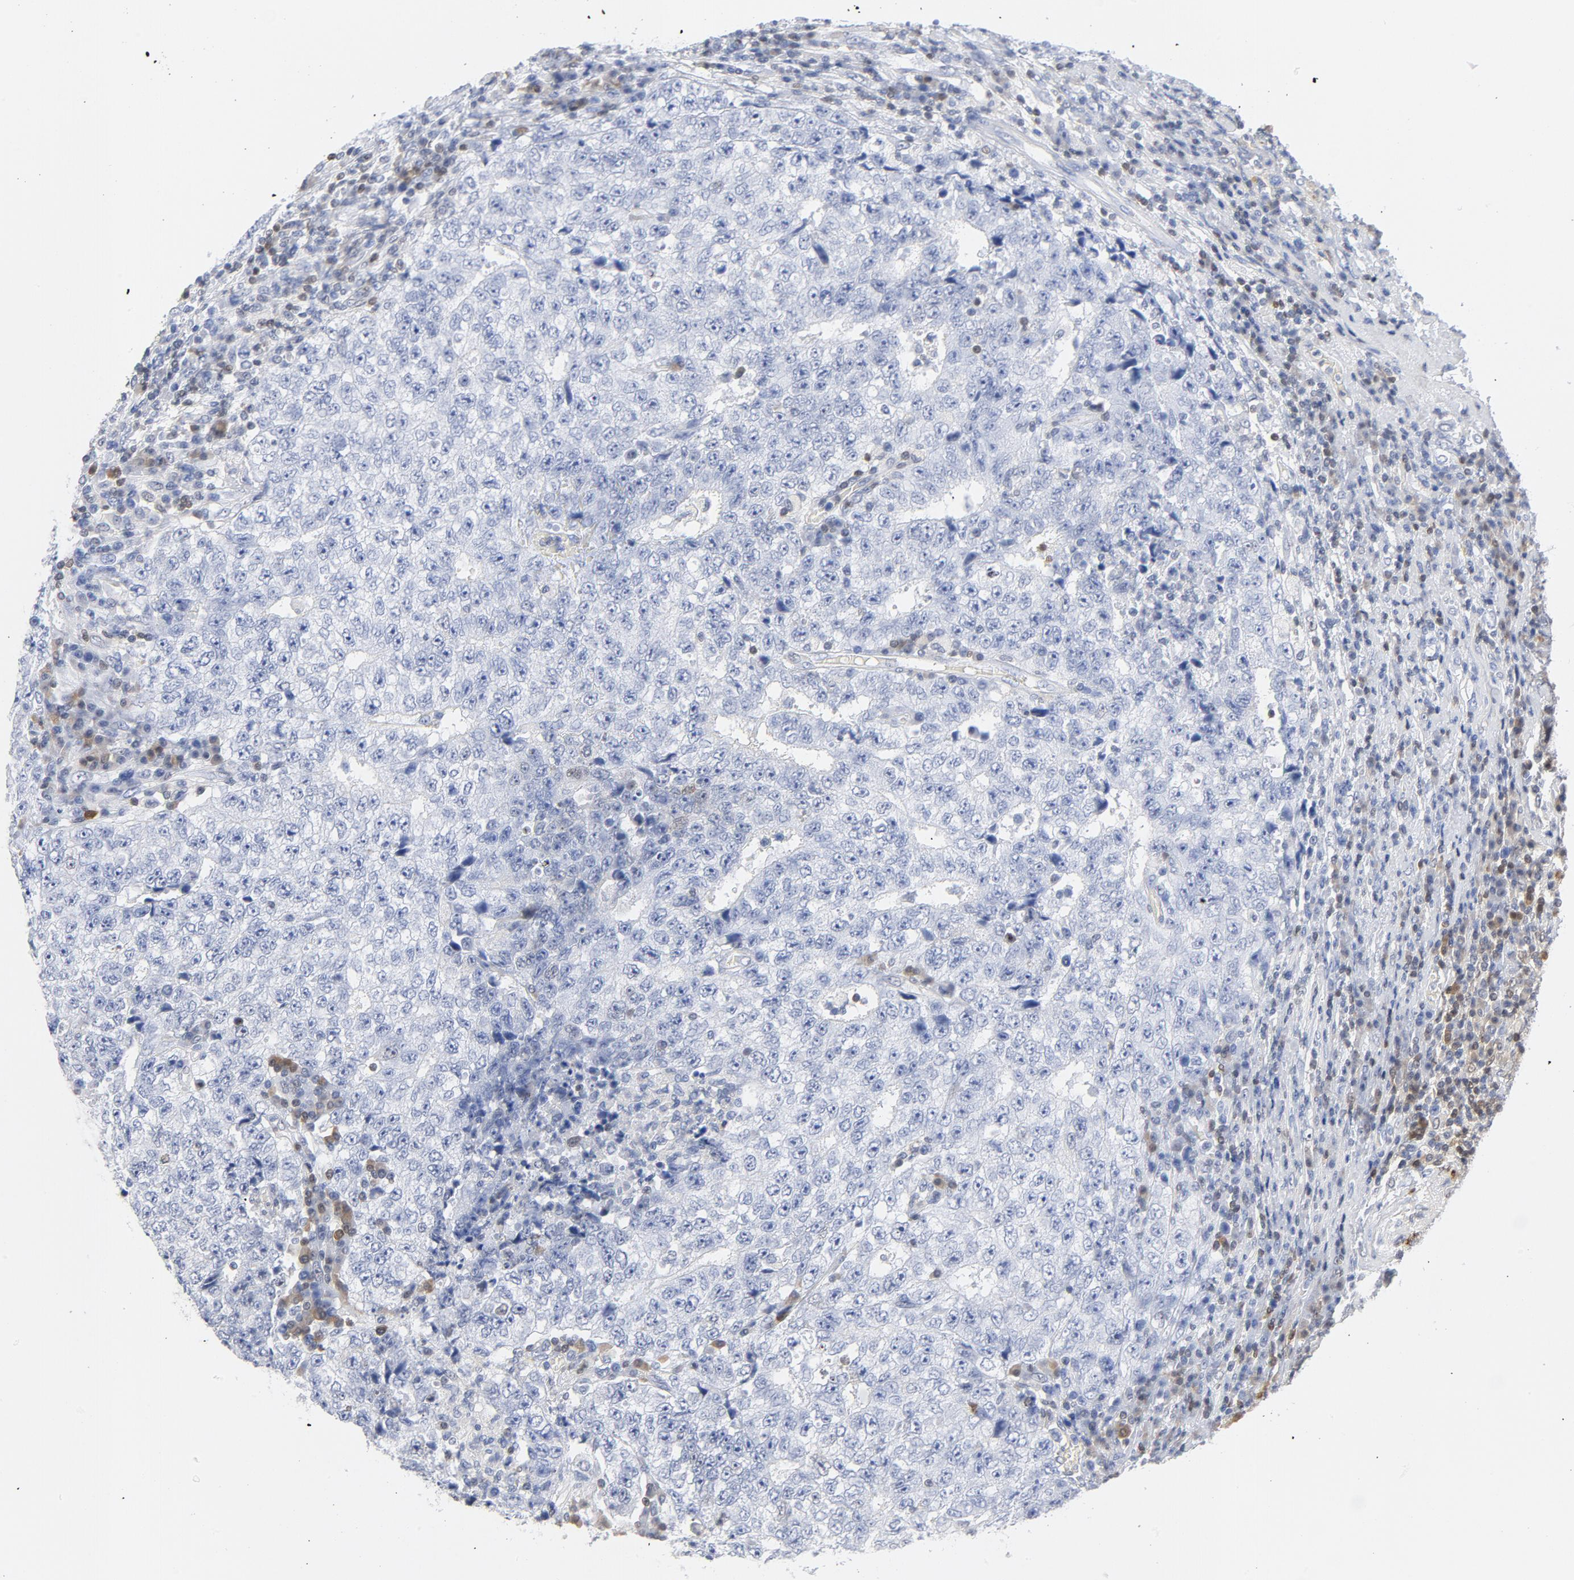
{"staining": {"intensity": "negative", "quantity": "none", "location": "none"}, "tissue": "testis cancer", "cell_type": "Tumor cells", "image_type": "cancer", "snomed": [{"axis": "morphology", "description": "Necrosis, NOS"}, {"axis": "morphology", "description": "Carcinoma, Embryonal, NOS"}, {"axis": "topography", "description": "Testis"}], "caption": "Tumor cells are negative for protein expression in human embryonal carcinoma (testis). (DAB IHC visualized using brightfield microscopy, high magnification).", "gene": "CDKN1B", "patient": {"sex": "male", "age": 19}}